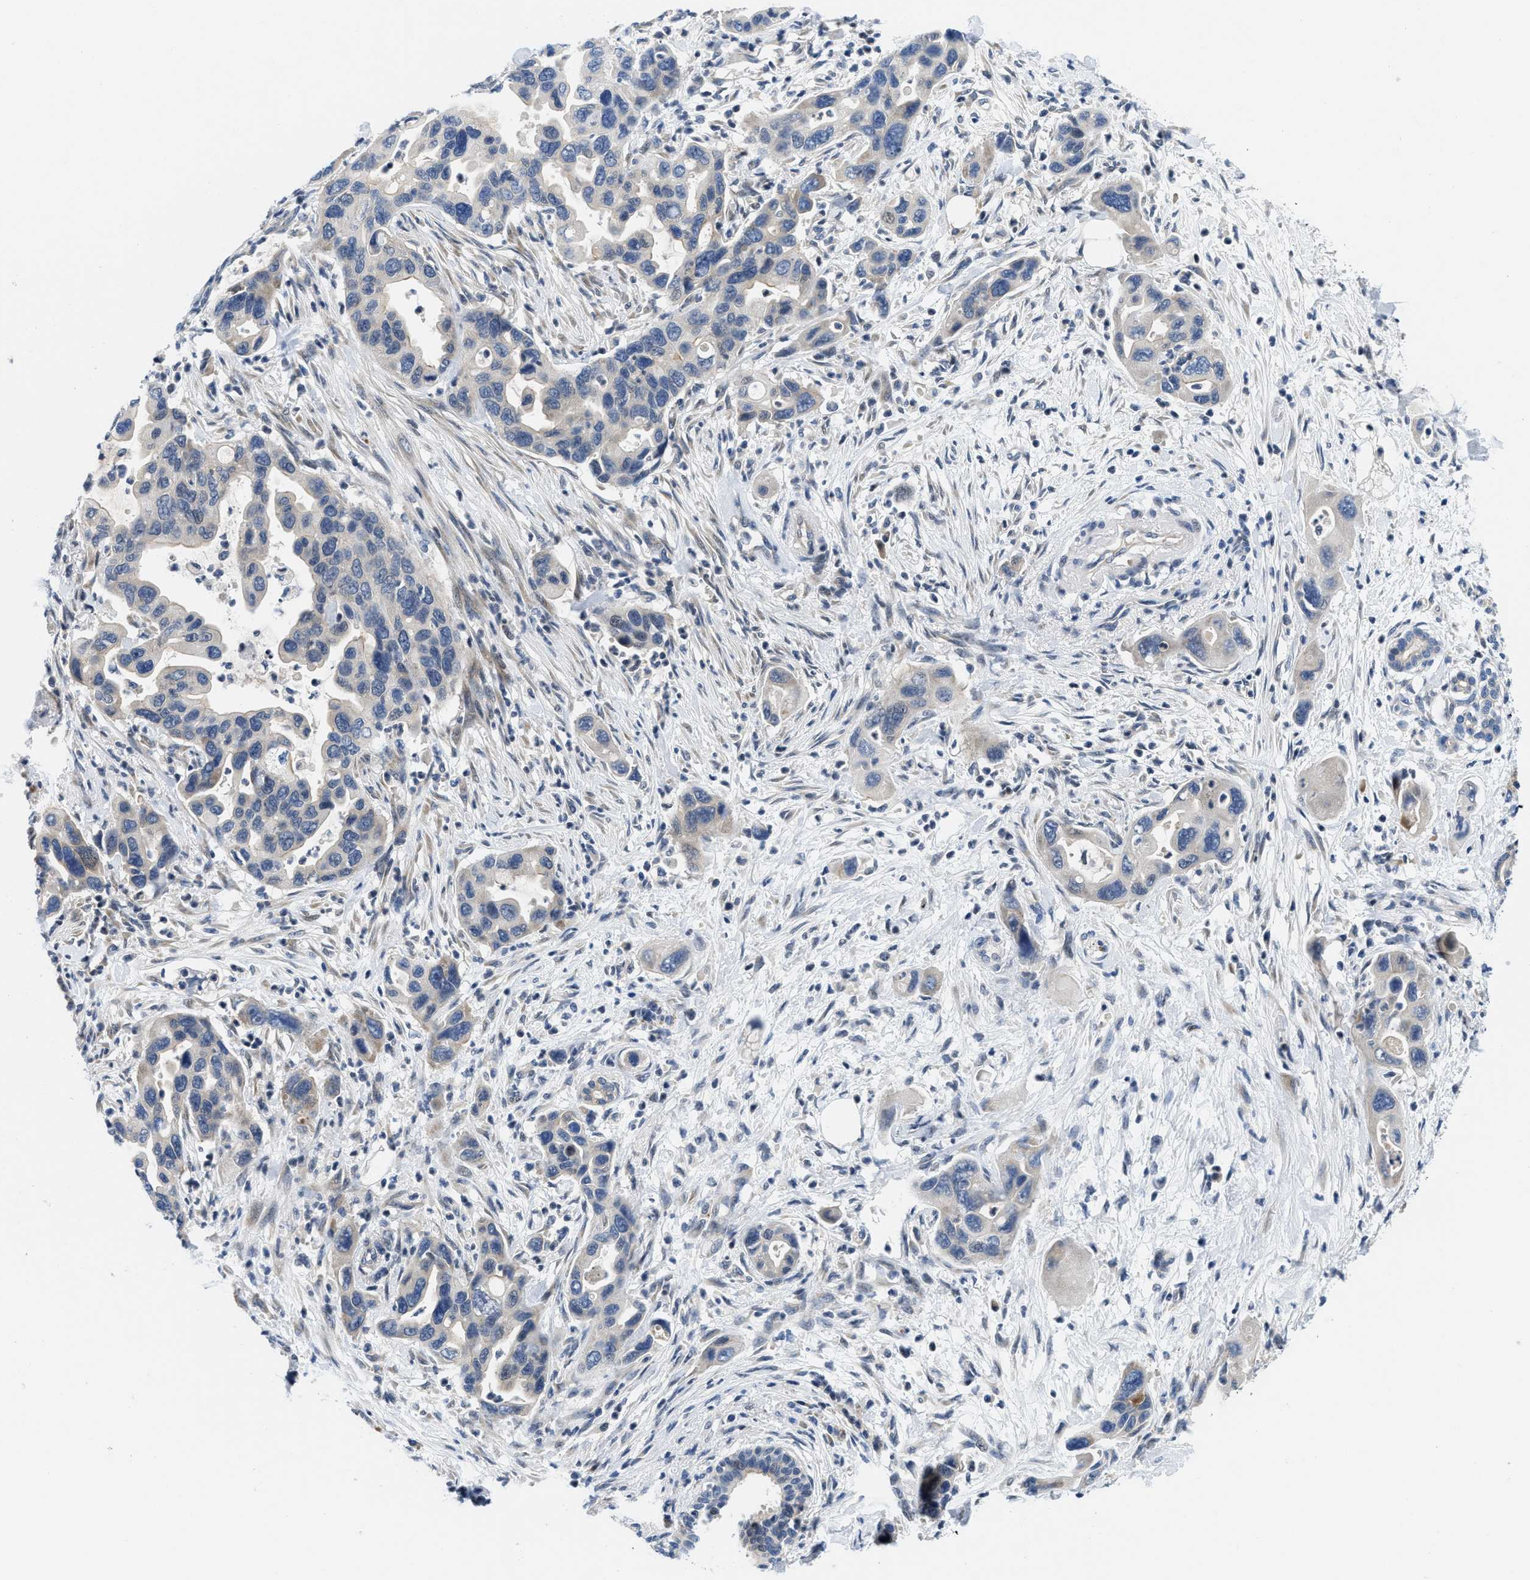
{"staining": {"intensity": "negative", "quantity": "none", "location": "none"}, "tissue": "pancreatic cancer", "cell_type": "Tumor cells", "image_type": "cancer", "snomed": [{"axis": "morphology", "description": "Normal tissue, NOS"}, {"axis": "morphology", "description": "Adenocarcinoma, NOS"}, {"axis": "topography", "description": "Pancreas"}], "caption": "The histopathology image exhibits no staining of tumor cells in pancreatic cancer (adenocarcinoma).", "gene": "IKBKE", "patient": {"sex": "female", "age": 71}}